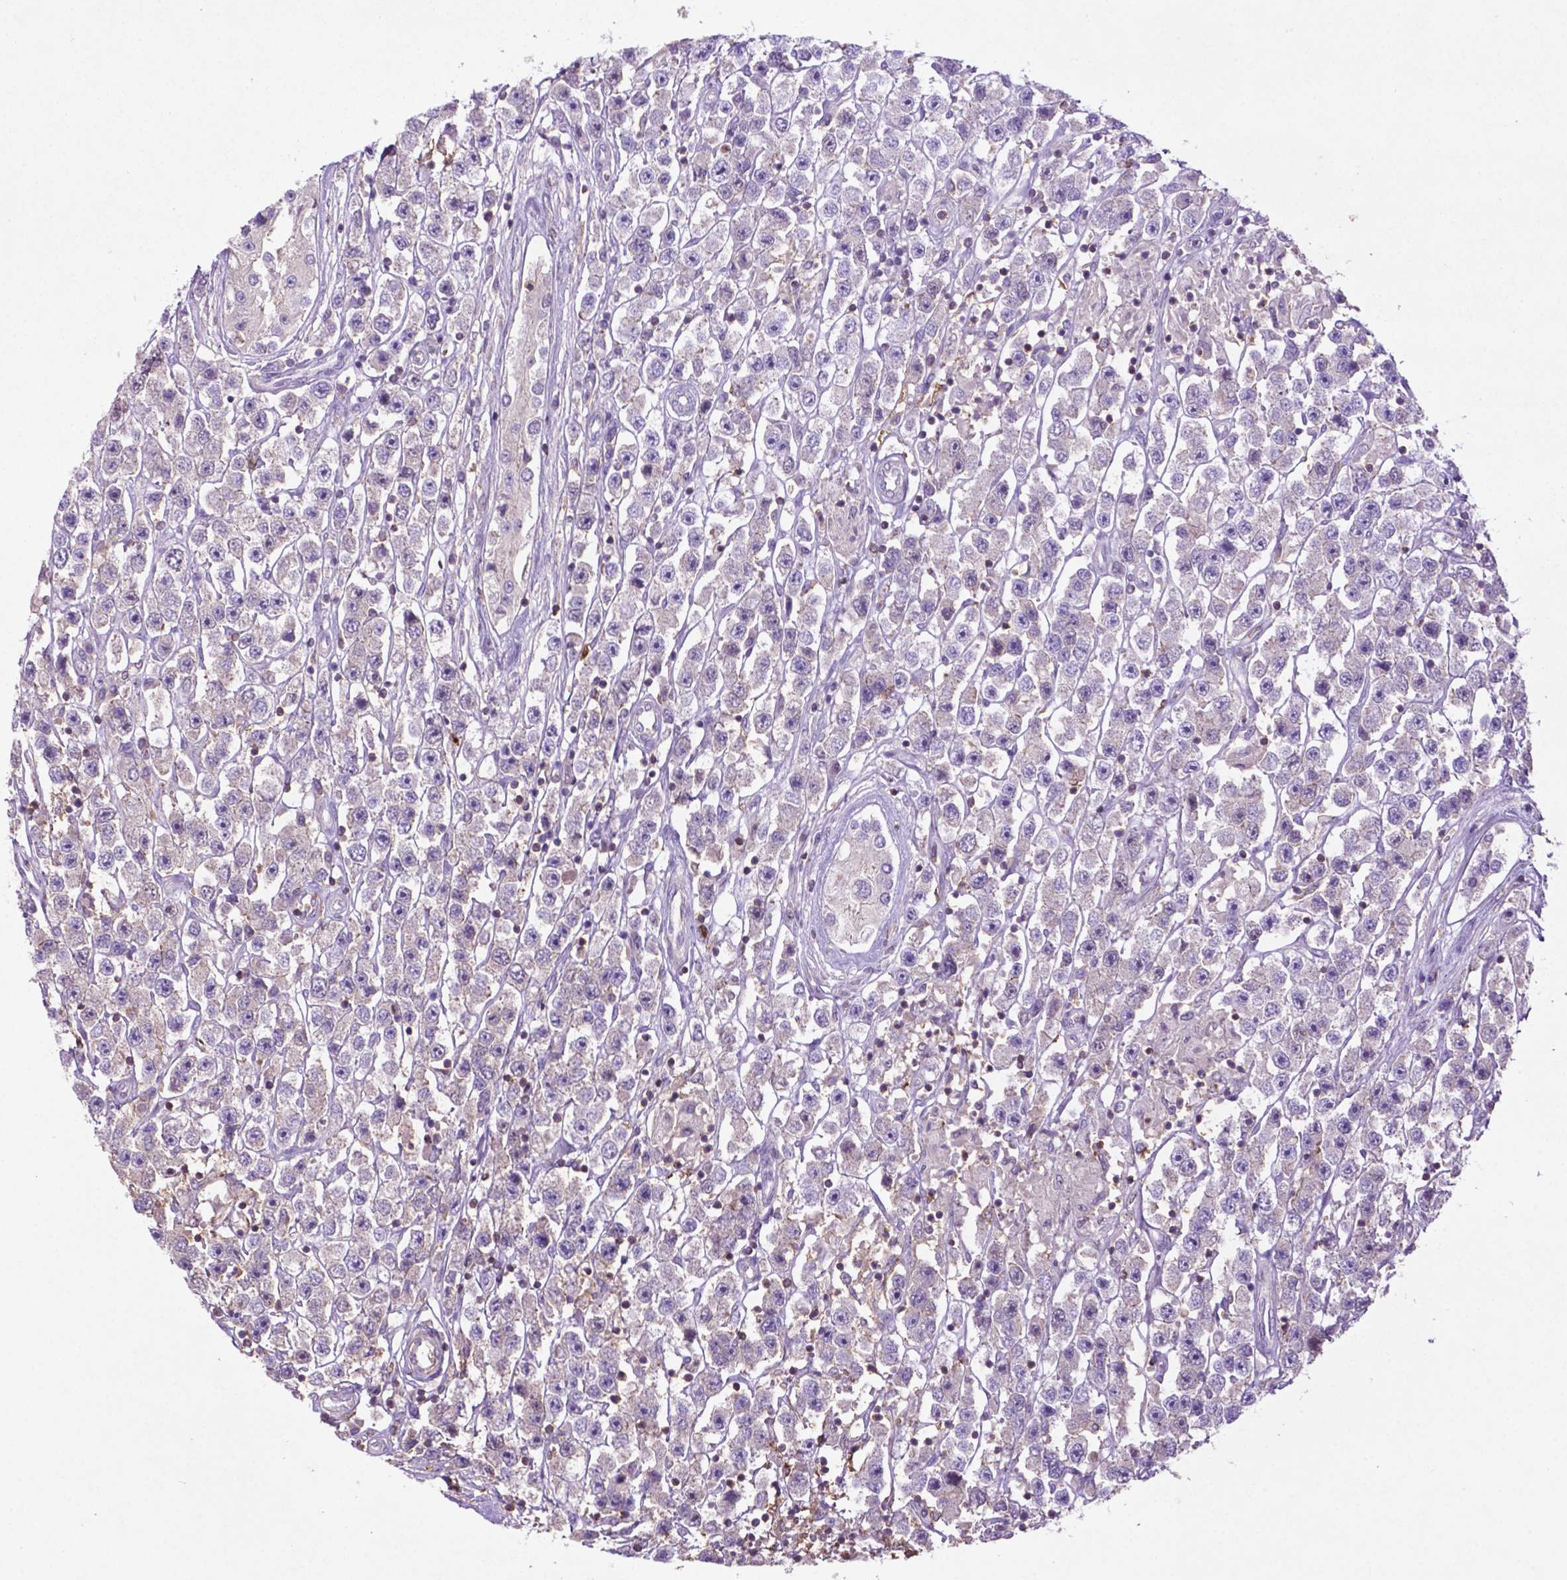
{"staining": {"intensity": "negative", "quantity": "none", "location": "none"}, "tissue": "testis cancer", "cell_type": "Tumor cells", "image_type": "cancer", "snomed": [{"axis": "morphology", "description": "Seminoma, NOS"}, {"axis": "topography", "description": "Testis"}], "caption": "Photomicrograph shows no protein expression in tumor cells of testis cancer (seminoma) tissue. The staining was performed using DAB to visualize the protein expression in brown, while the nuclei were stained in blue with hematoxylin (Magnification: 20x).", "gene": "BMP4", "patient": {"sex": "male", "age": 45}}